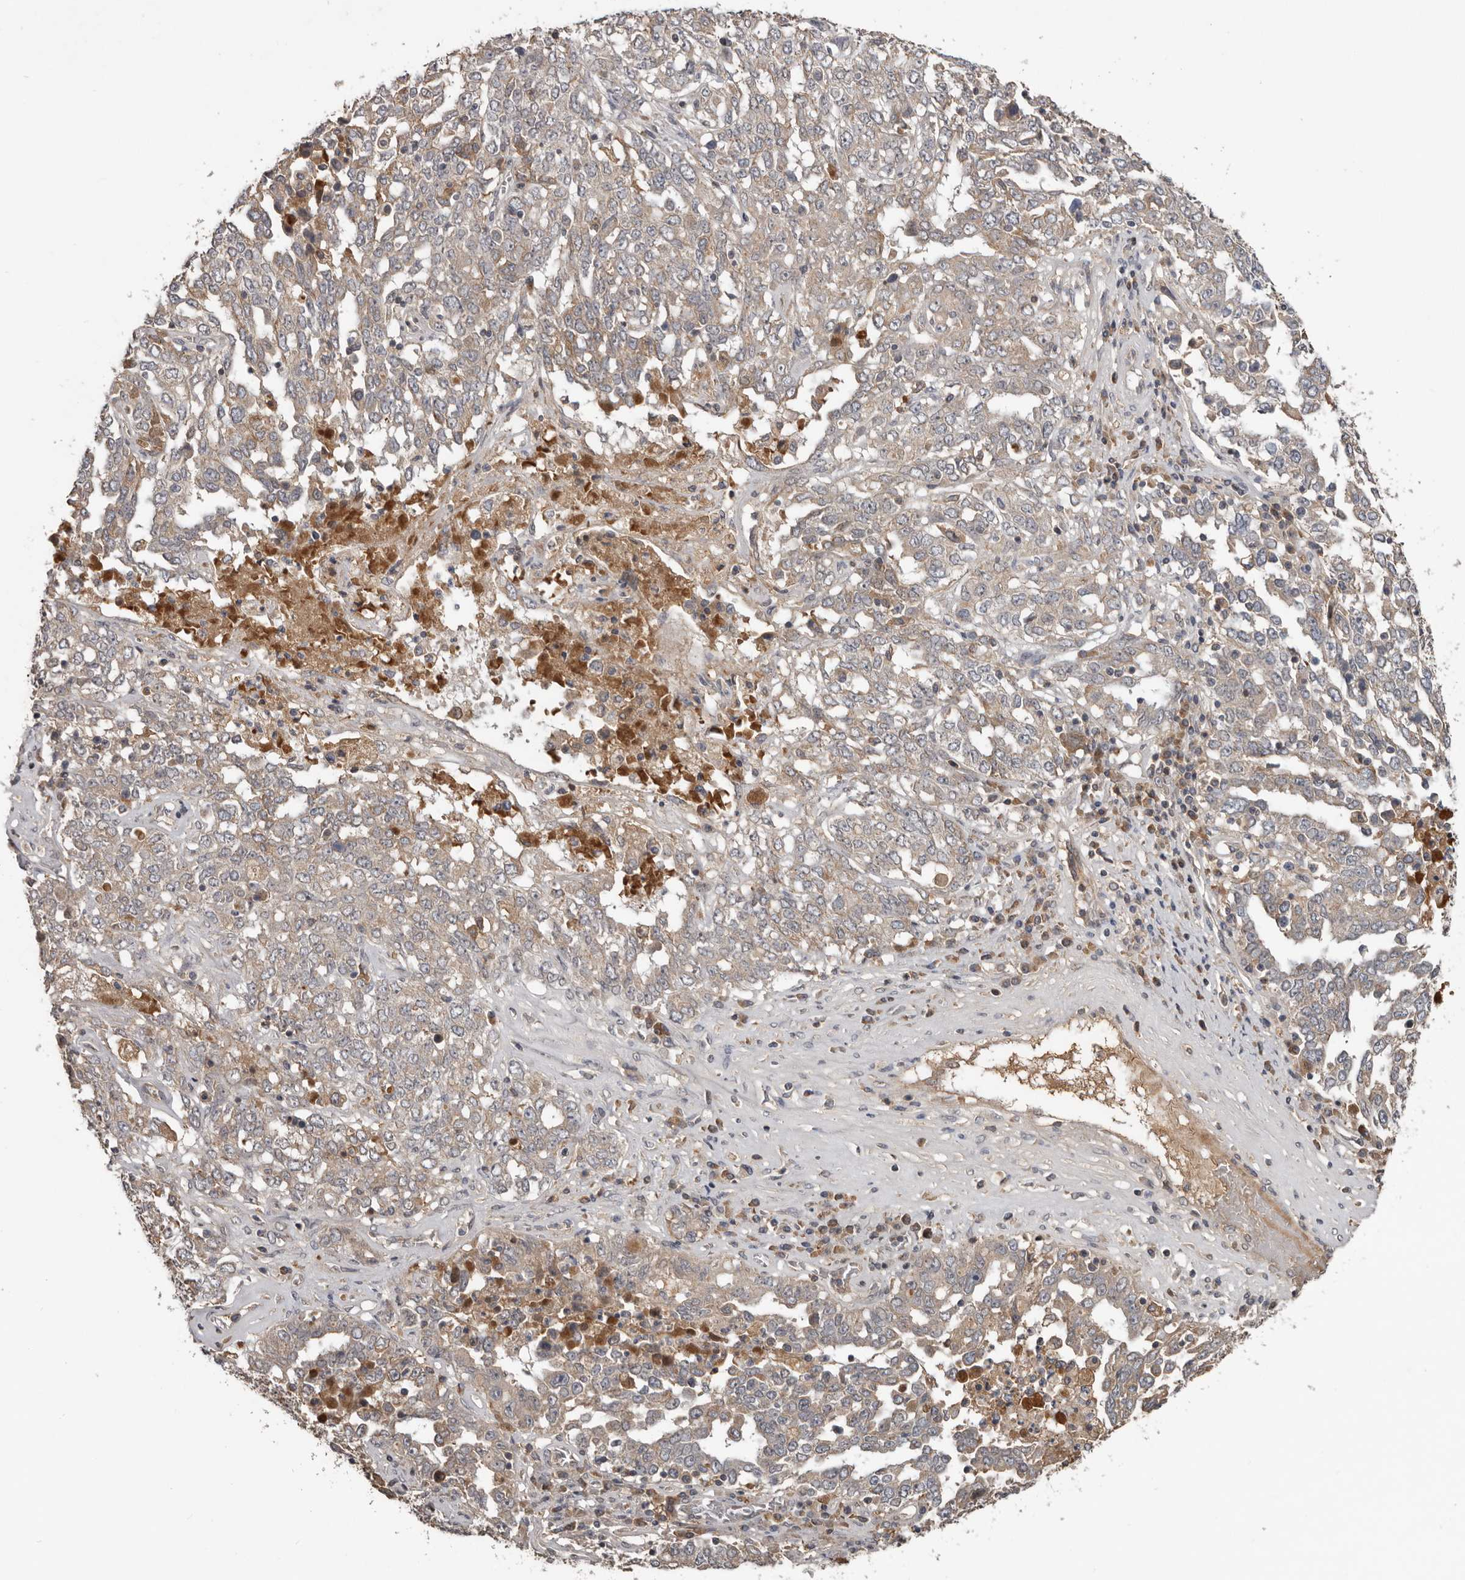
{"staining": {"intensity": "moderate", "quantity": "<25%", "location": "cytoplasmic/membranous"}, "tissue": "ovarian cancer", "cell_type": "Tumor cells", "image_type": "cancer", "snomed": [{"axis": "morphology", "description": "Carcinoma, endometroid"}, {"axis": "topography", "description": "Ovary"}], "caption": "Endometroid carcinoma (ovarian) was stained to show a protein in brown. There is low levels of moderate cytoplasmic/membranous staining in approximately <25% of tumor cells.", "gene": "NMUR1", "patient": {"sex": "female", "age": 62}}